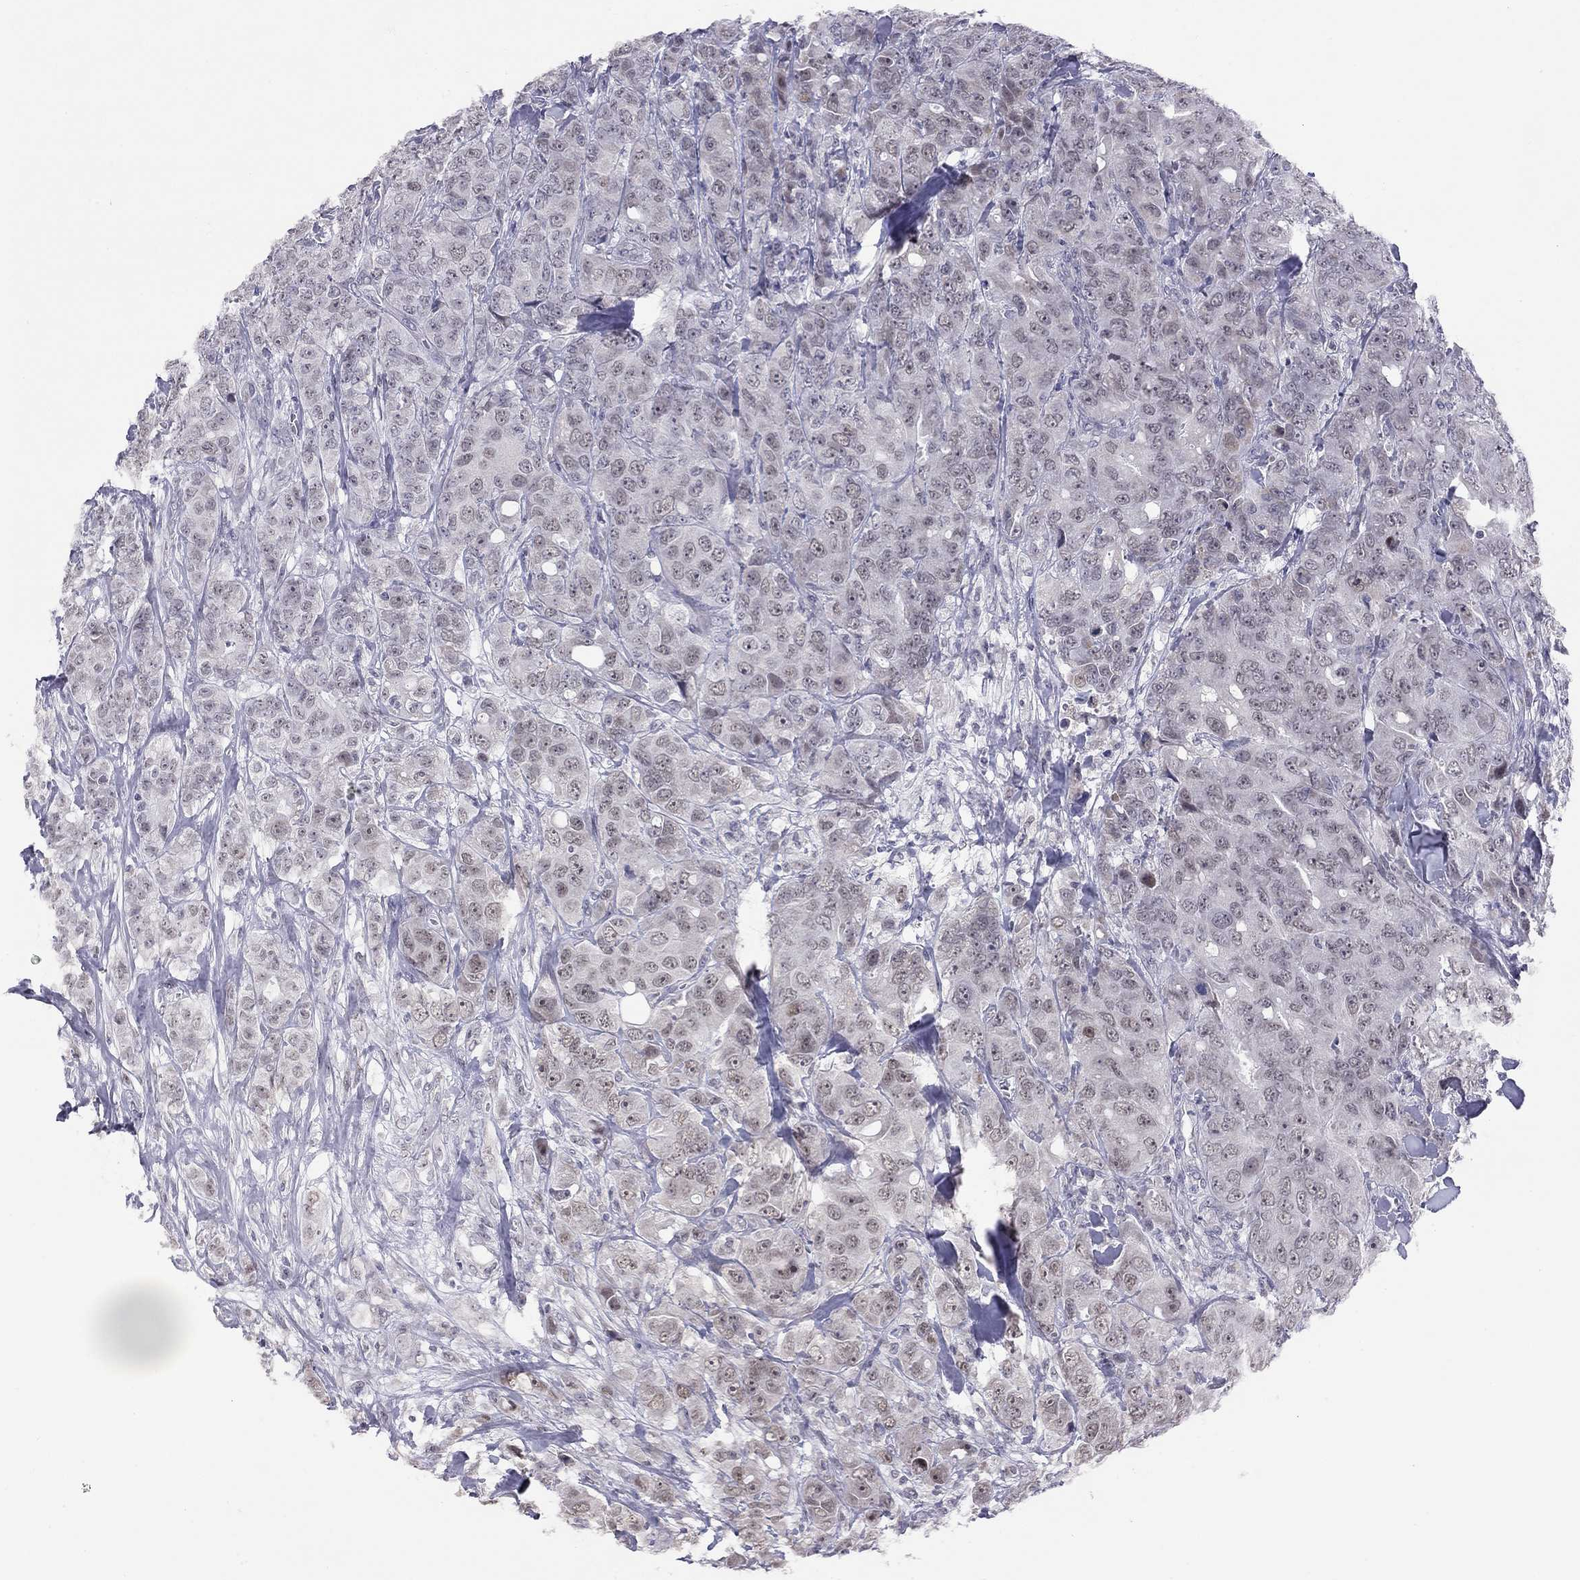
{"staining": {"intensity": "negative", "quantity": "none", "location": "none"}, "tissue": "breast cancer", "cell_type": "Tumor cells", "image_type": "cancer", "snomed": [{"axis": "morphology", "description": "Duct carcinoma"}, {"axis": "topography", "description": "Breast"}], "caption": "Immunohistochemistry (IHC) of breast cancer (intraductal carcinoma) demonstrates no staining in tumor cells.", "gene": "HES5", "patient": {"sex": "female", "age": 43}}